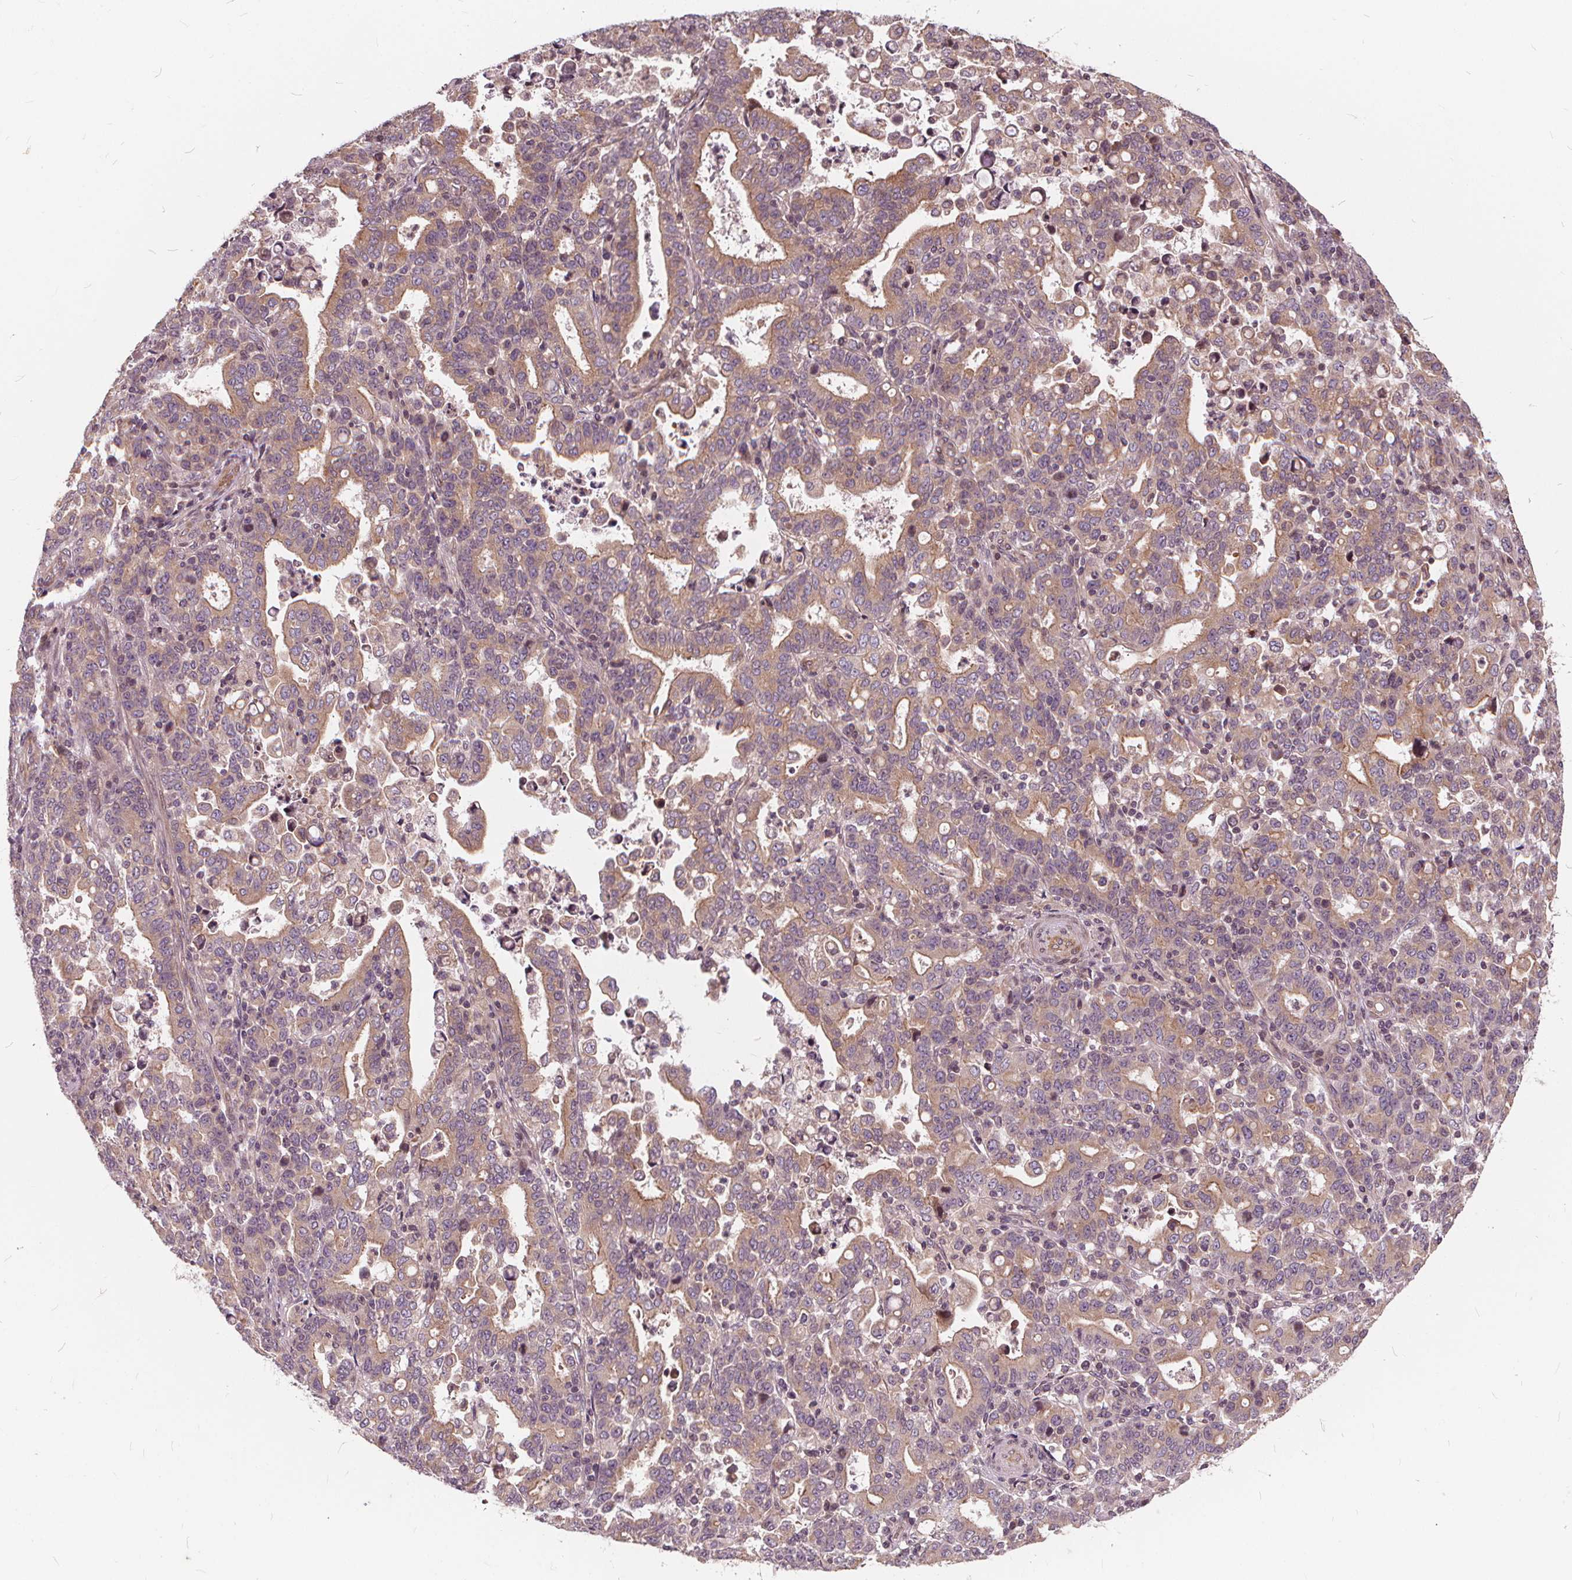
{"staining": {"intensity": "moderate", "quantity": ">75%", "location": "cytoplasmic/membranous"}, "tissue": "stomach cancer", "cell_type": "Tumor cells", "image_type": "cancer", "snomed": [{"axis": "morphology", "description": "Adenocarcinoma, NOS"}, {"axis": "topography", "description": "Stomach"}], "caption": "Human stomach adenocarcinoma stained for a protein (brown) reveals moderate cytoplasmic/membranous positive expression in approximately >75% of tumor cells.", "gene": "INPP5E", "patient": {"sex": "male", "age": 82}}